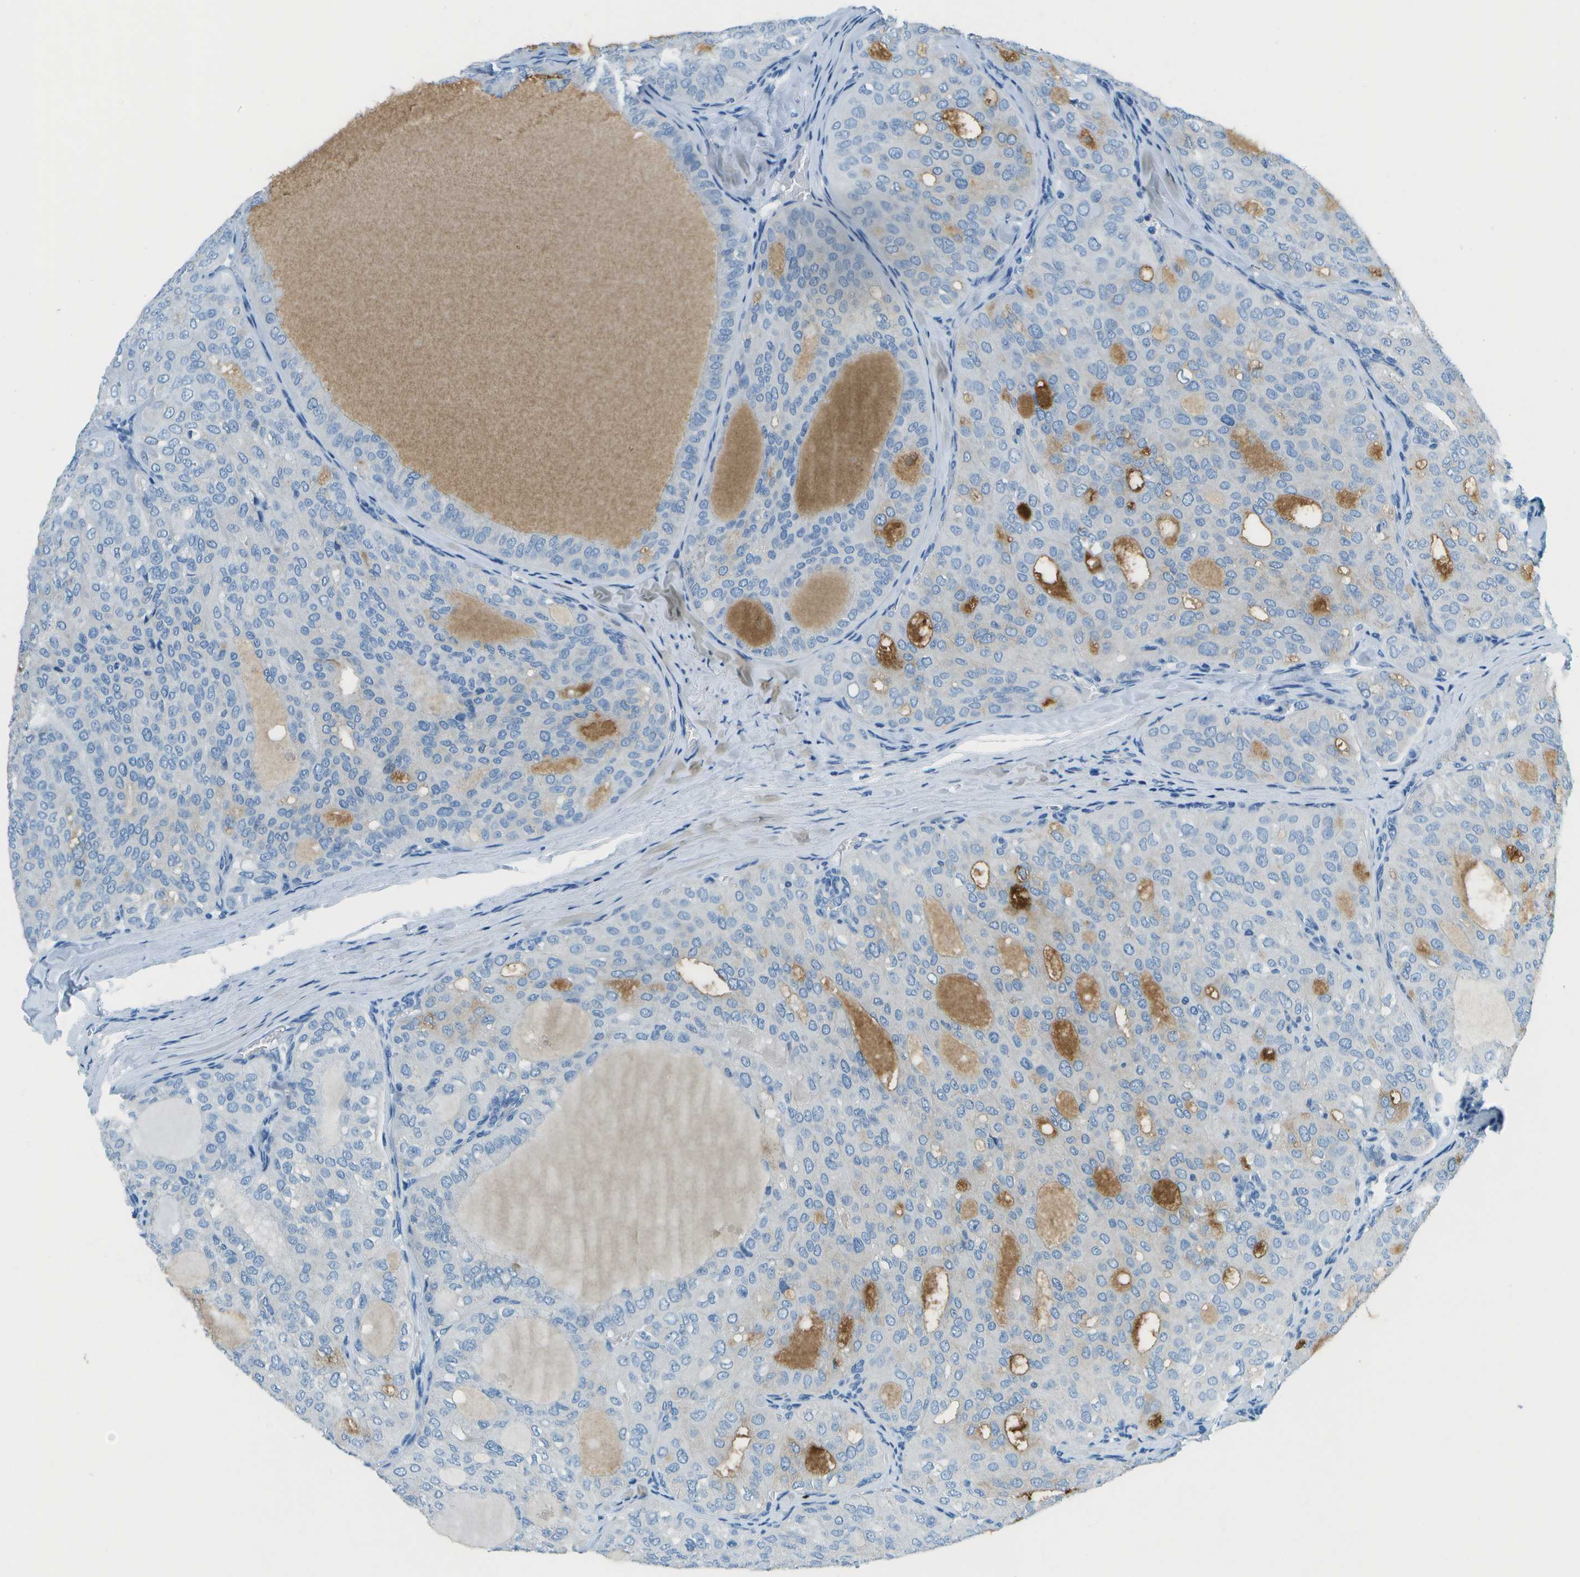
{"staining": {"intensity": "moderate", "quantity": "<25%", "location": "cytoplasmic/membranous"}, "tissue": "thyroid cancer", "cell_type": "Tumor cells", "image_type": "cancer", "snomed": [{"axis": "morphology", "description": "Follicular adenoma carcinoma, NOS"}, {"axis": "topography", "description": "Thyroid gland"}], "caption": "Protein expression analysis of thyroid cancer exhibits moderate cytoplasmic/membranous staining in approximately <25% of tumor cells.", "gene": "SLC16A10", "patient": {"sex": "male", "age": 75}}